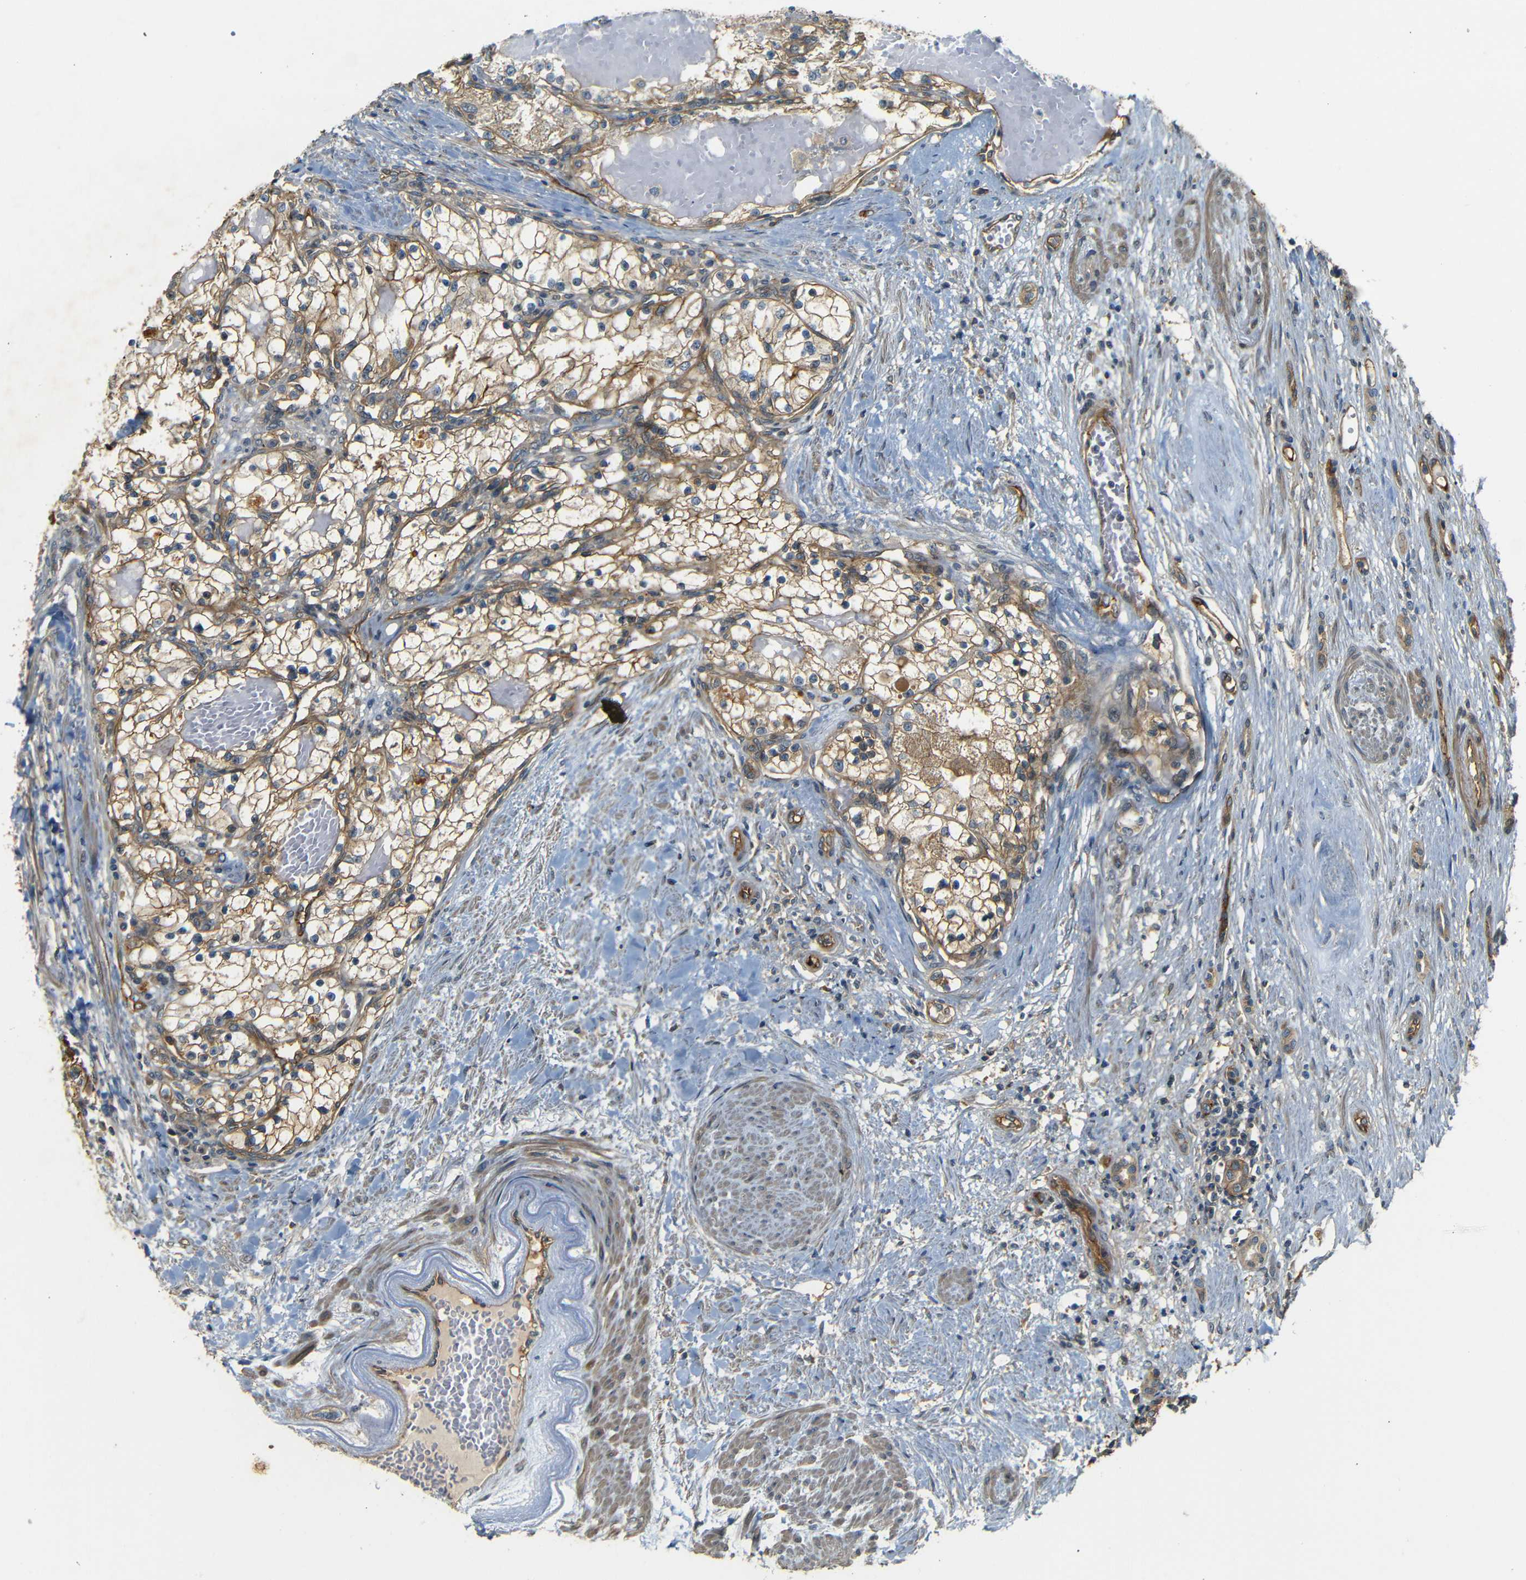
{"staining": {"intensity": "moderate", "quantity": "25%-75%", "location": "cytoplasmic/membranous"}, "tissue": "renal cancer", "cell_type": "Tumor cells", "image_type": "cancer", "snomed": [{"axis": "morphology", "description": "Adenocarcinoma, NOS"}, {"axis": "topography", "description": "Kidney"}], "caption": "Approximately 25%-75% of tumor cells in renal adenocarcinoma show moderate cytoplasmic/membranous protein positivity as visualized by brown immunohistochemical staining.", "gene": "RELL1", "patient": {"sex": "male", "age": 68}}